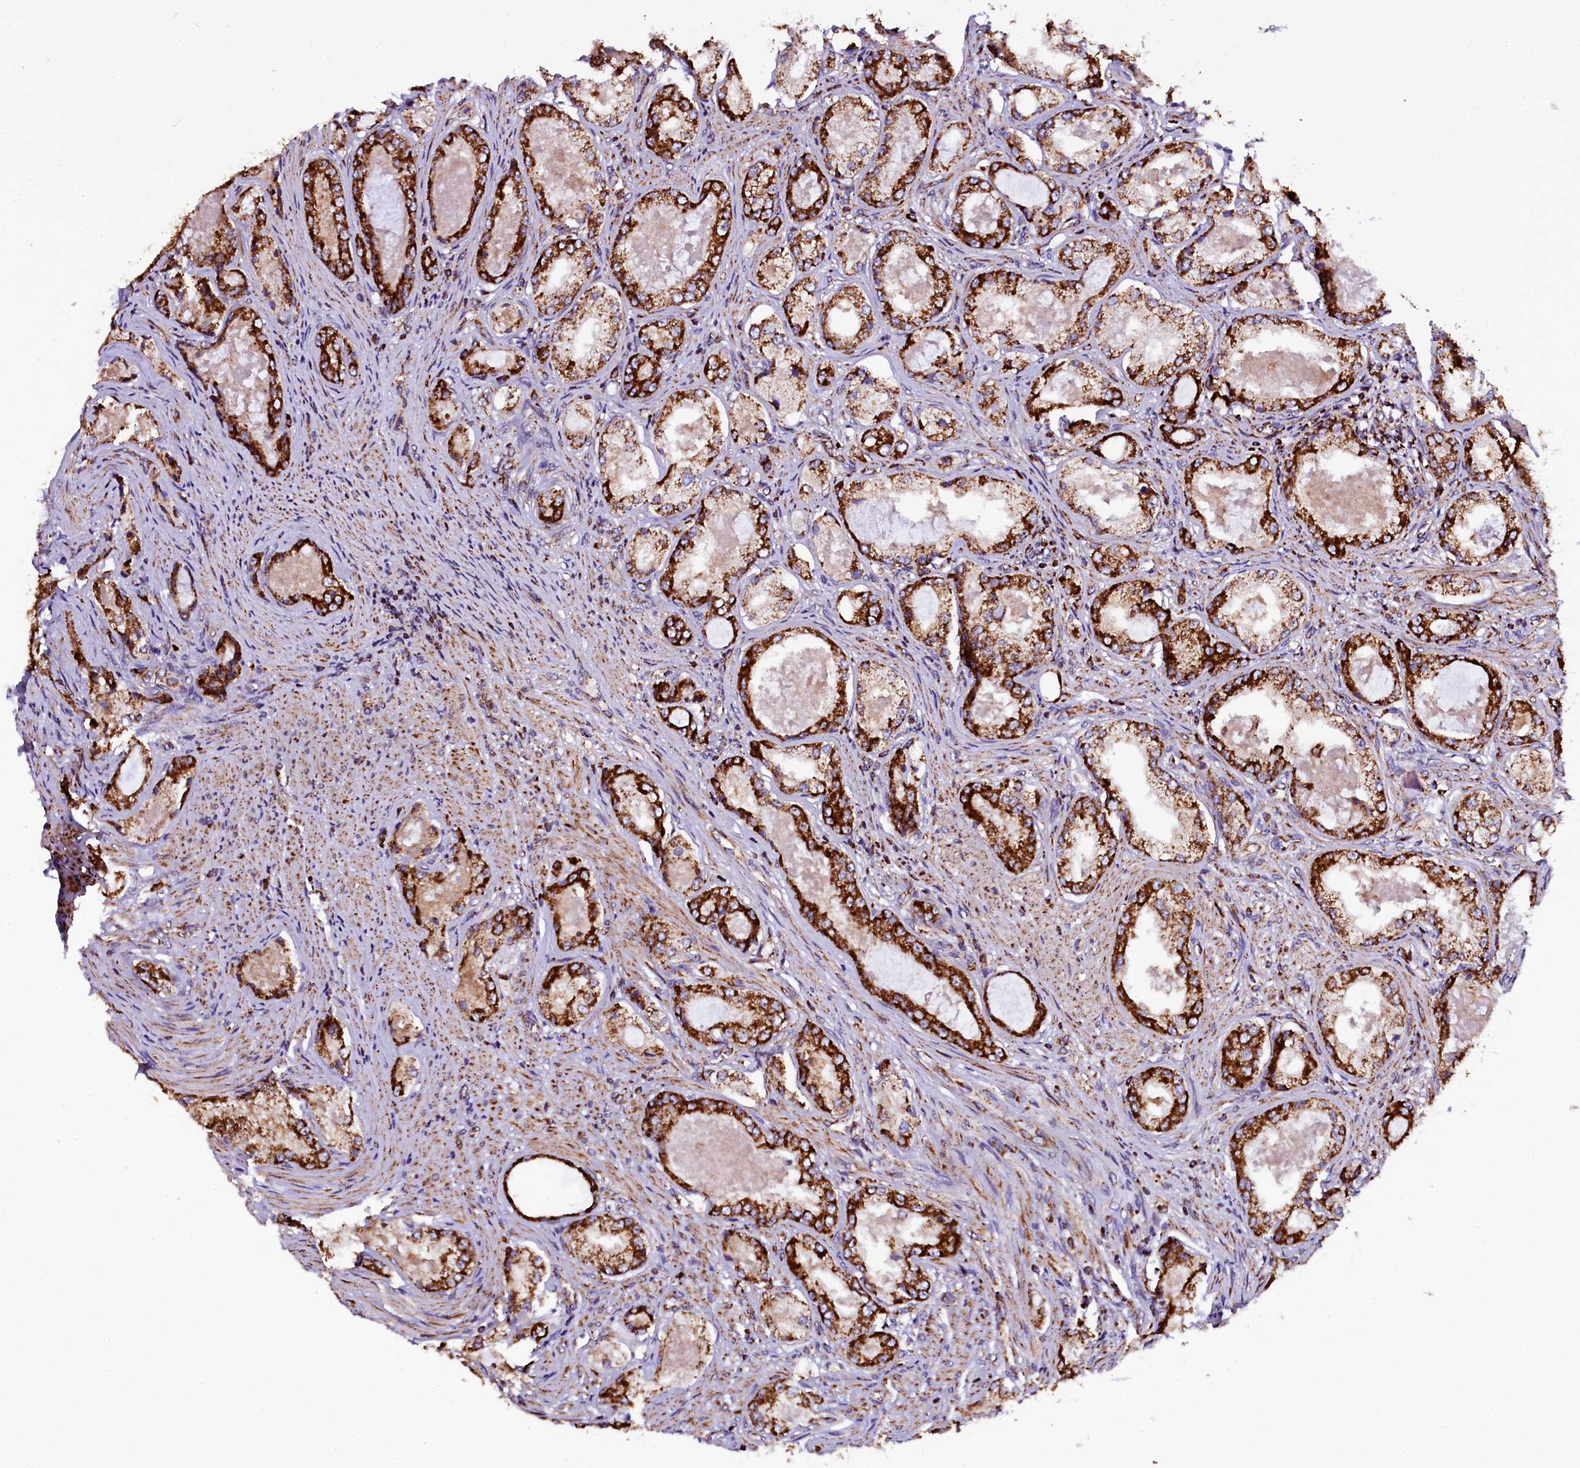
{"staining": {"intensity": "strong", "quantity": ">75%", "location": "cytoplasmic/membranous"}, "tissue": "prostate cancer", "cell_type": "Tumor cells", "image_type": "cancer", "snomed": [{"axis": "morphology", "description": "Adenocarcinoma, Low grade"}, {"axis": "topography", "description": "Prostate"}], "caption": "Human prostate cancer stained with a brown dye demonstrates strong cytoplasmic/membranous positive staining in about >75% of tumor cells.", "gene": "KLC2", "patient": {"sex": "male", "age": 68}}